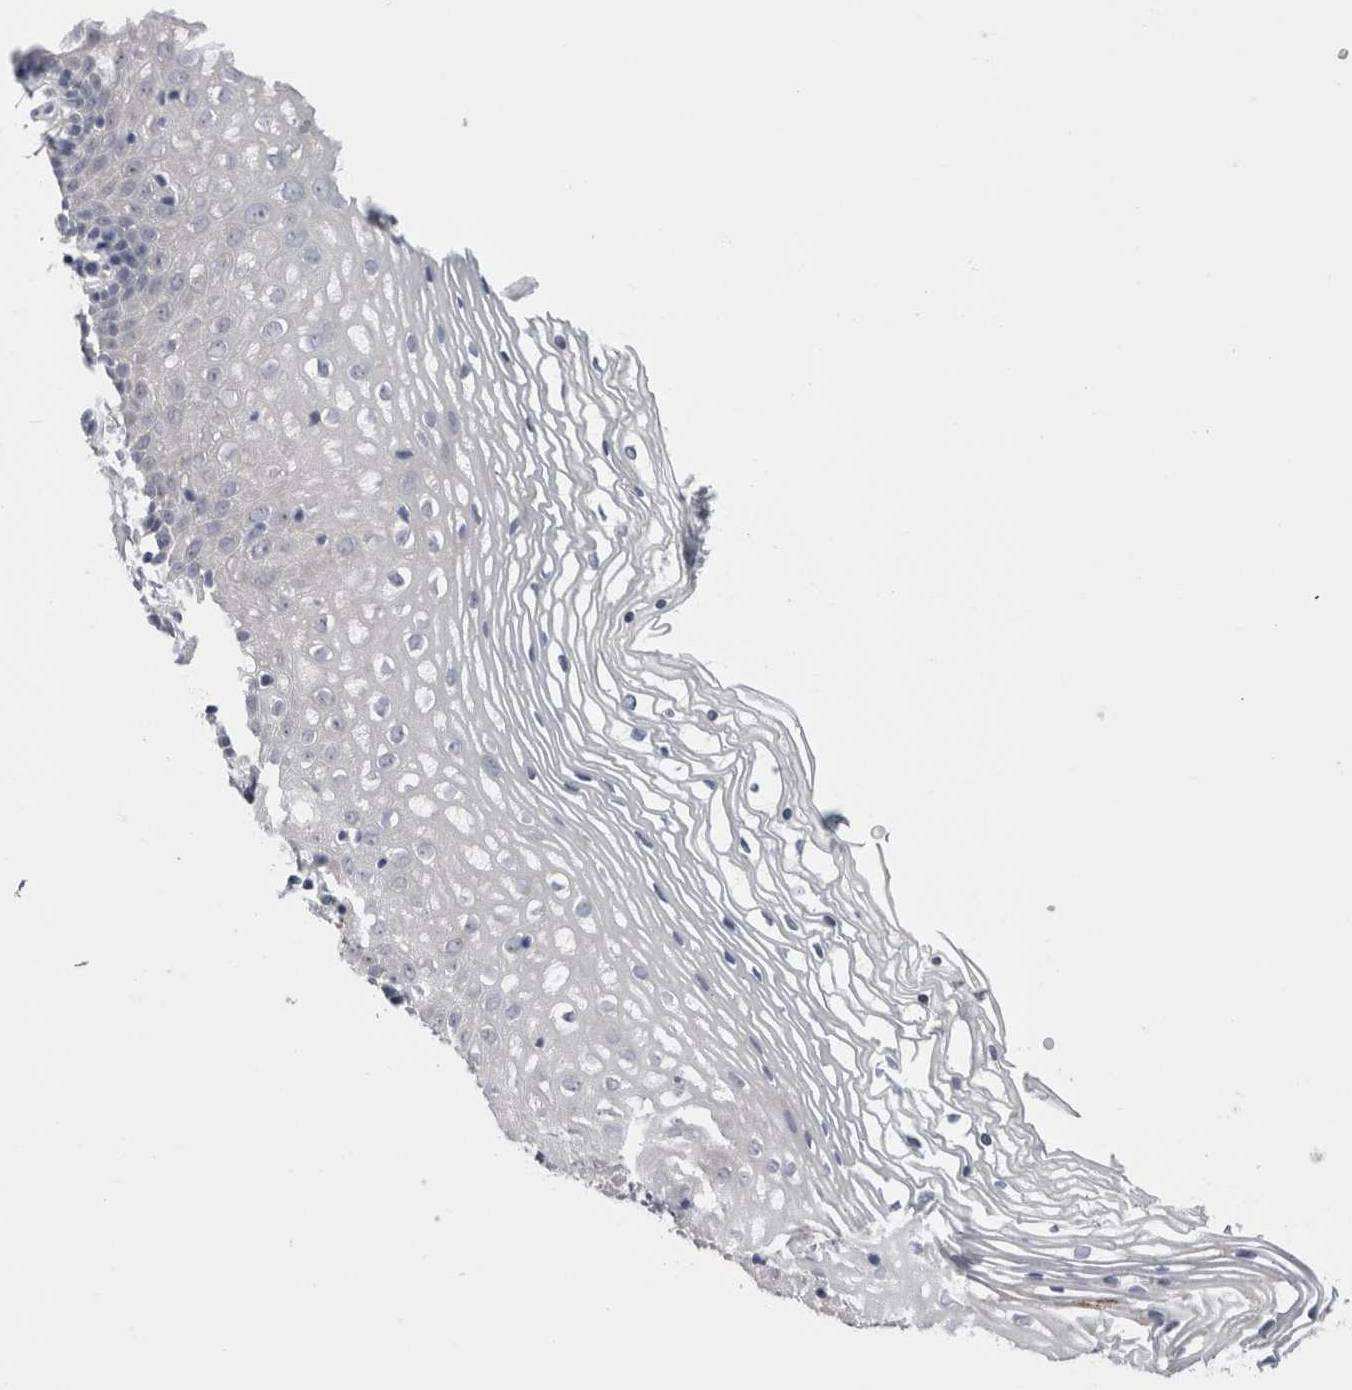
{"staining": {"intensity": "strong", "quantity": "<25%", "location": "cytoplasmic/membranous"}, "tissue": "vagina", "cell_type": "Squamous epithelial cells", "image_type": "normal", "snomed": [{"axis": "morphology", "description": "Normal tissue, NOS"}, {"axis": "topography", "description": "Vagina"}], "caption": "Strong cytoplasmic/membranous staining is seen in approximately <25% of squamous epithelial cells in normal vagina.", "gene": "PWP2", "patient": {"sex": "female", "age": 32}}